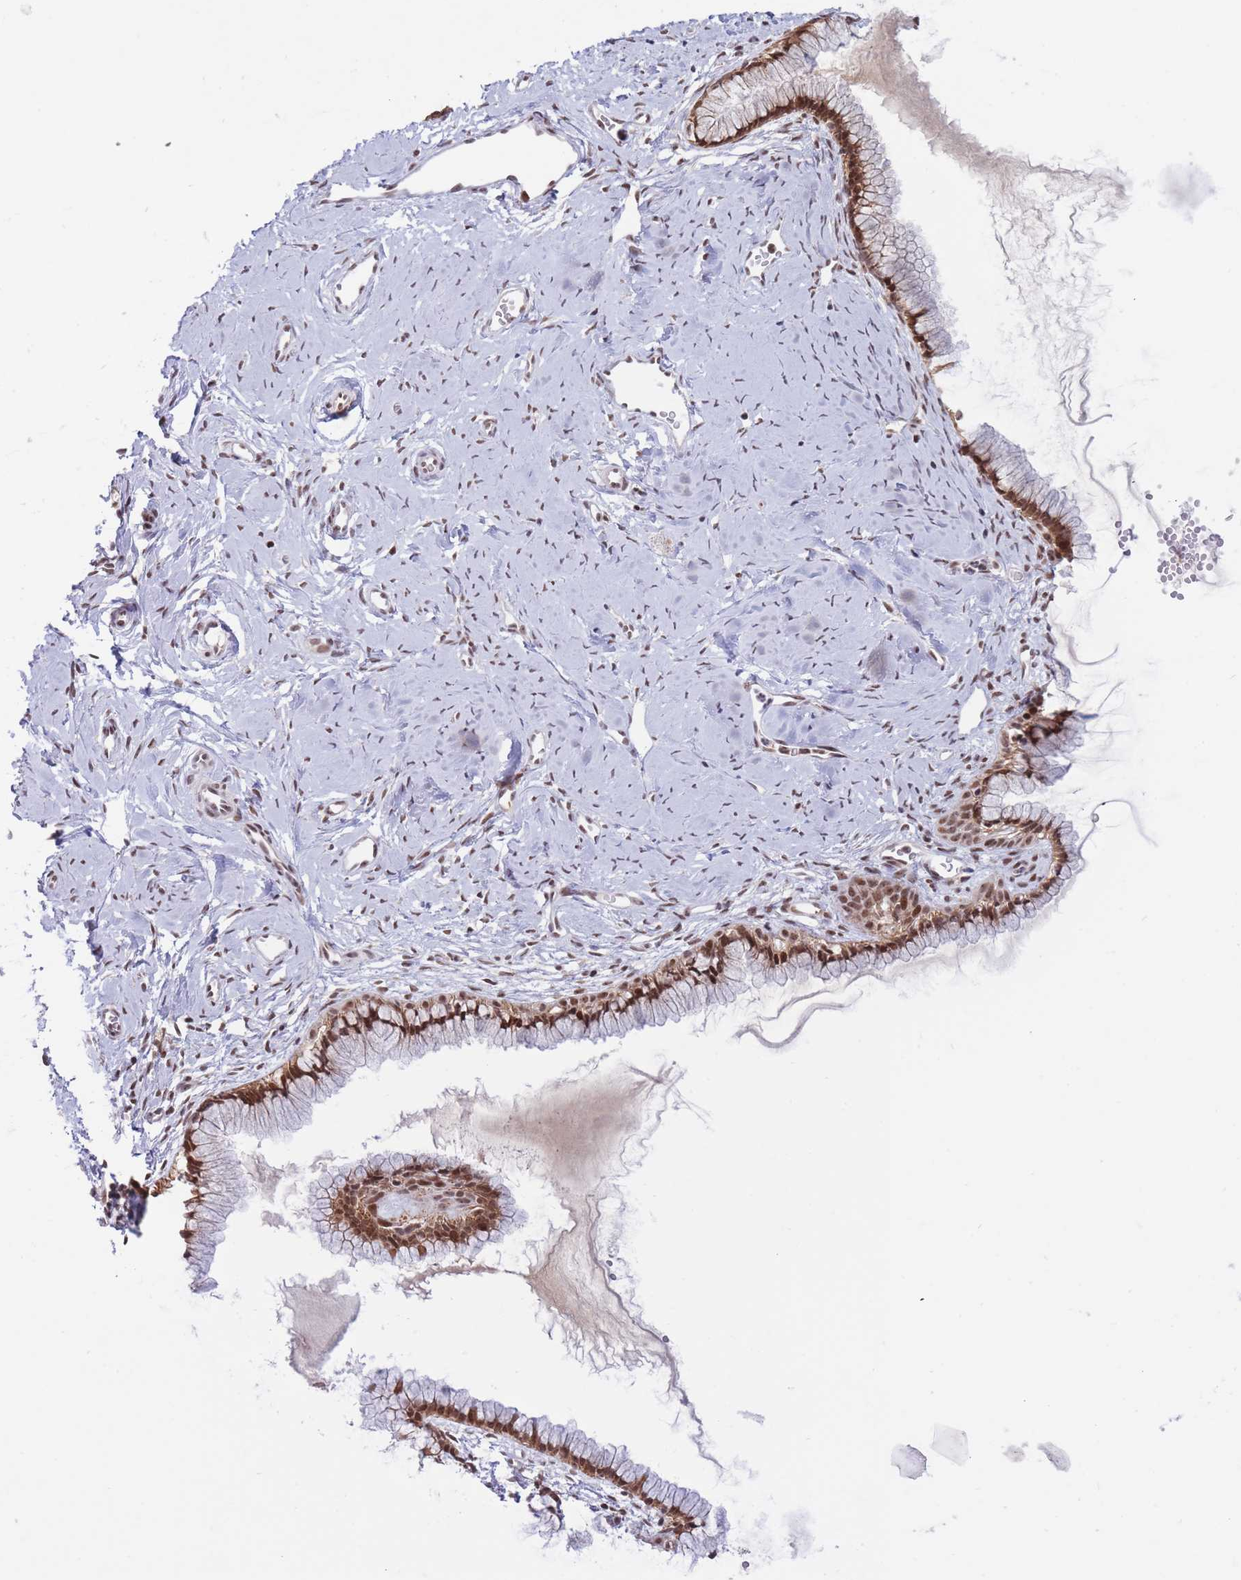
{"staining": {"intensity": "strong", "quantity": ">75%", "location": "cytoplasmic/membranous,nuclear"}, "tissue": "cervix", "cell_type": "Glandular cells", "image_type": "normal", "snomed": [{"axis": "morphology", "description": "Normal tissue, NOS"}, {"axis": "topography", "description": "Cervix"}], "caption": "Glandular cells reveal strong cytoplasmic/membranous,nuclear staining in approximately >75% of cells in unremarkable cervix. (IHC, brightfield microscopy, high magnification).", "gene": "TARBP2", "patient": {"sex": "female", "age": 40}}